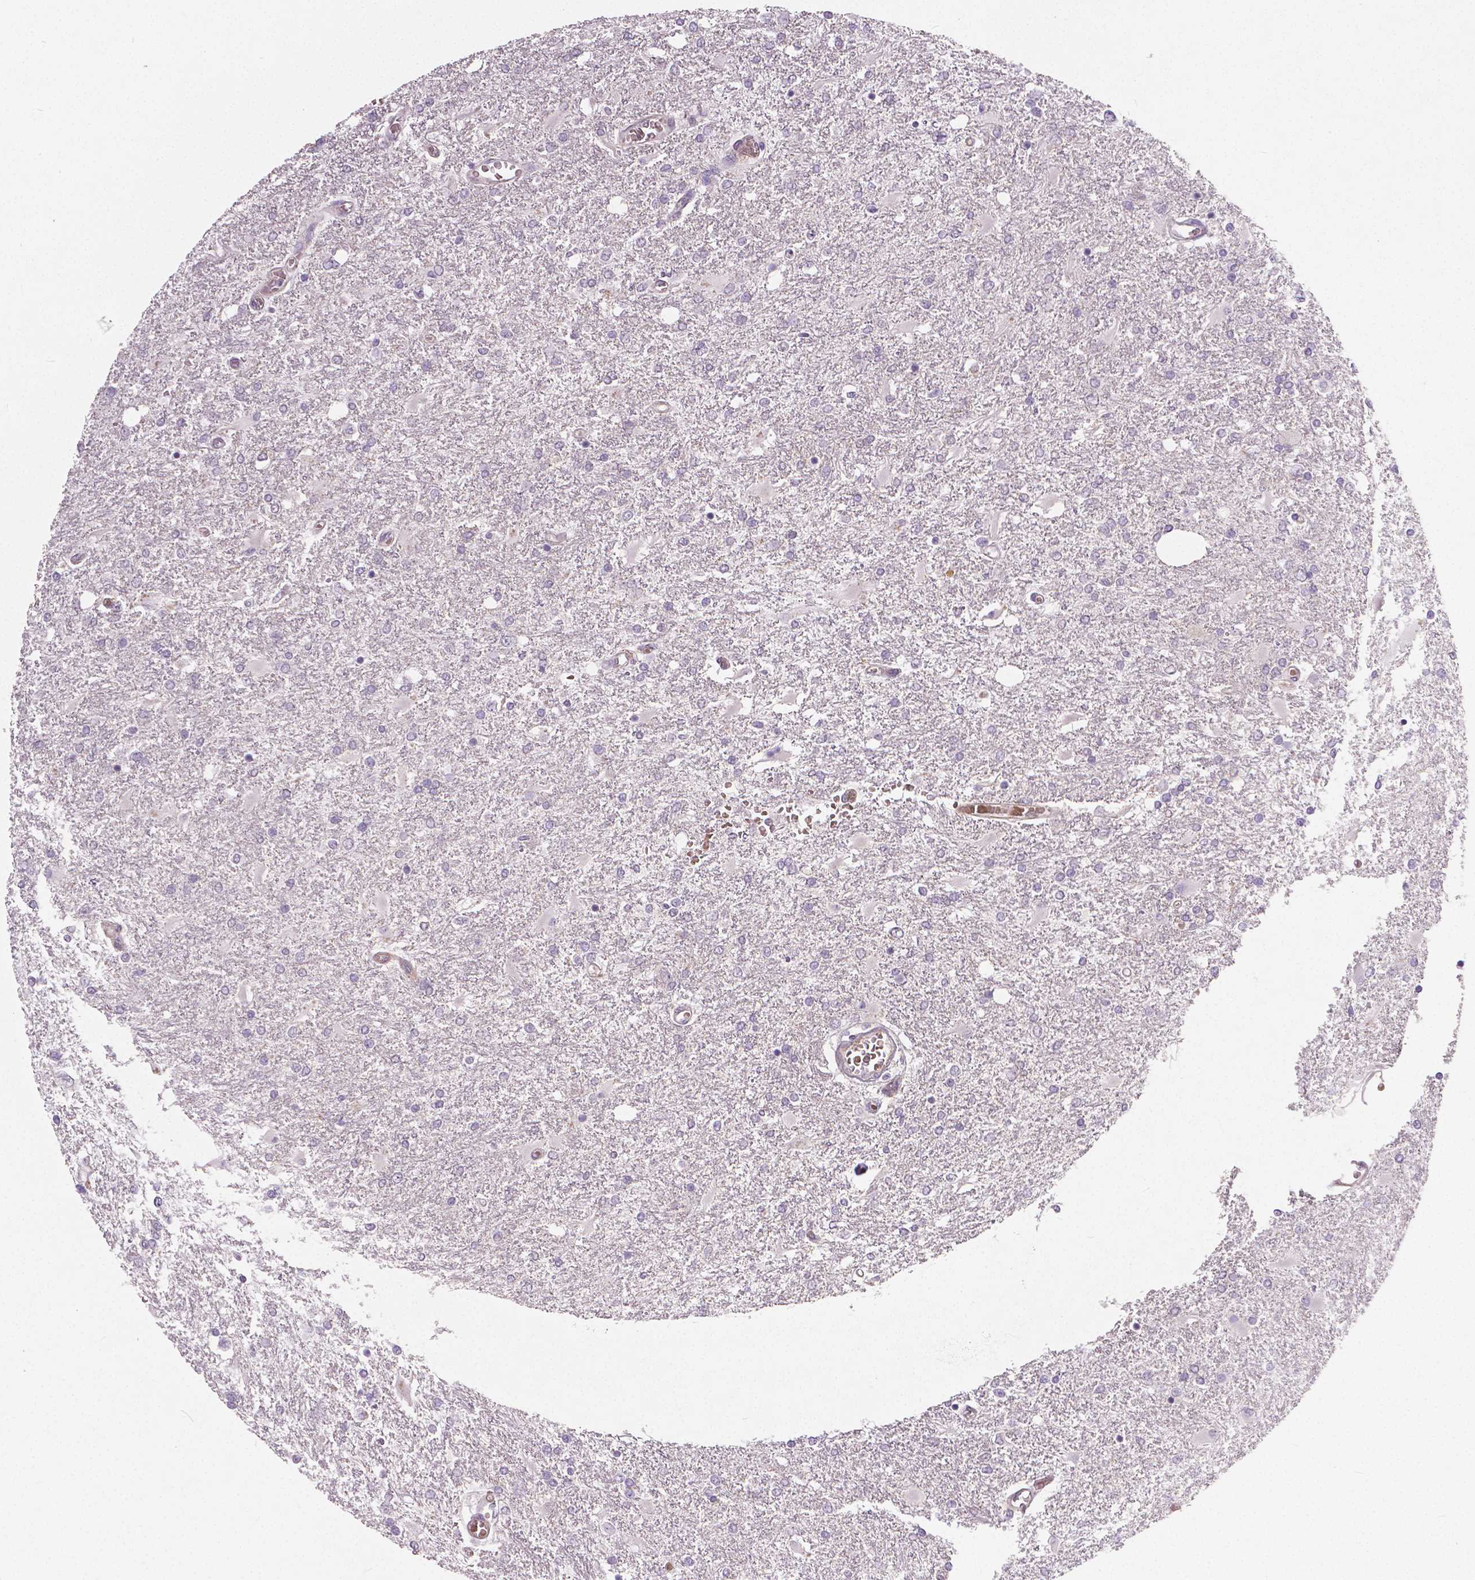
{"staining": {"intensity": "negative", "quantity": "none", "location": "none"}, "tissue": "glioma", "cell_type": "Tumor cells", "image_type": "cancer", "snomed": [{"axis": "morphology", "description": "Glioma, malignant, High grade"}, {"axis": "topography", "description": "Cerebral cortex"}], "caption": "Immunohistochemistry photomicrograph of human high-grade glioma (malignant) stained for a protein (brown), which reveals no positivity in tumor cells.", "gene": "FLT1", "patient": {"sex": "male", "age": 79}}